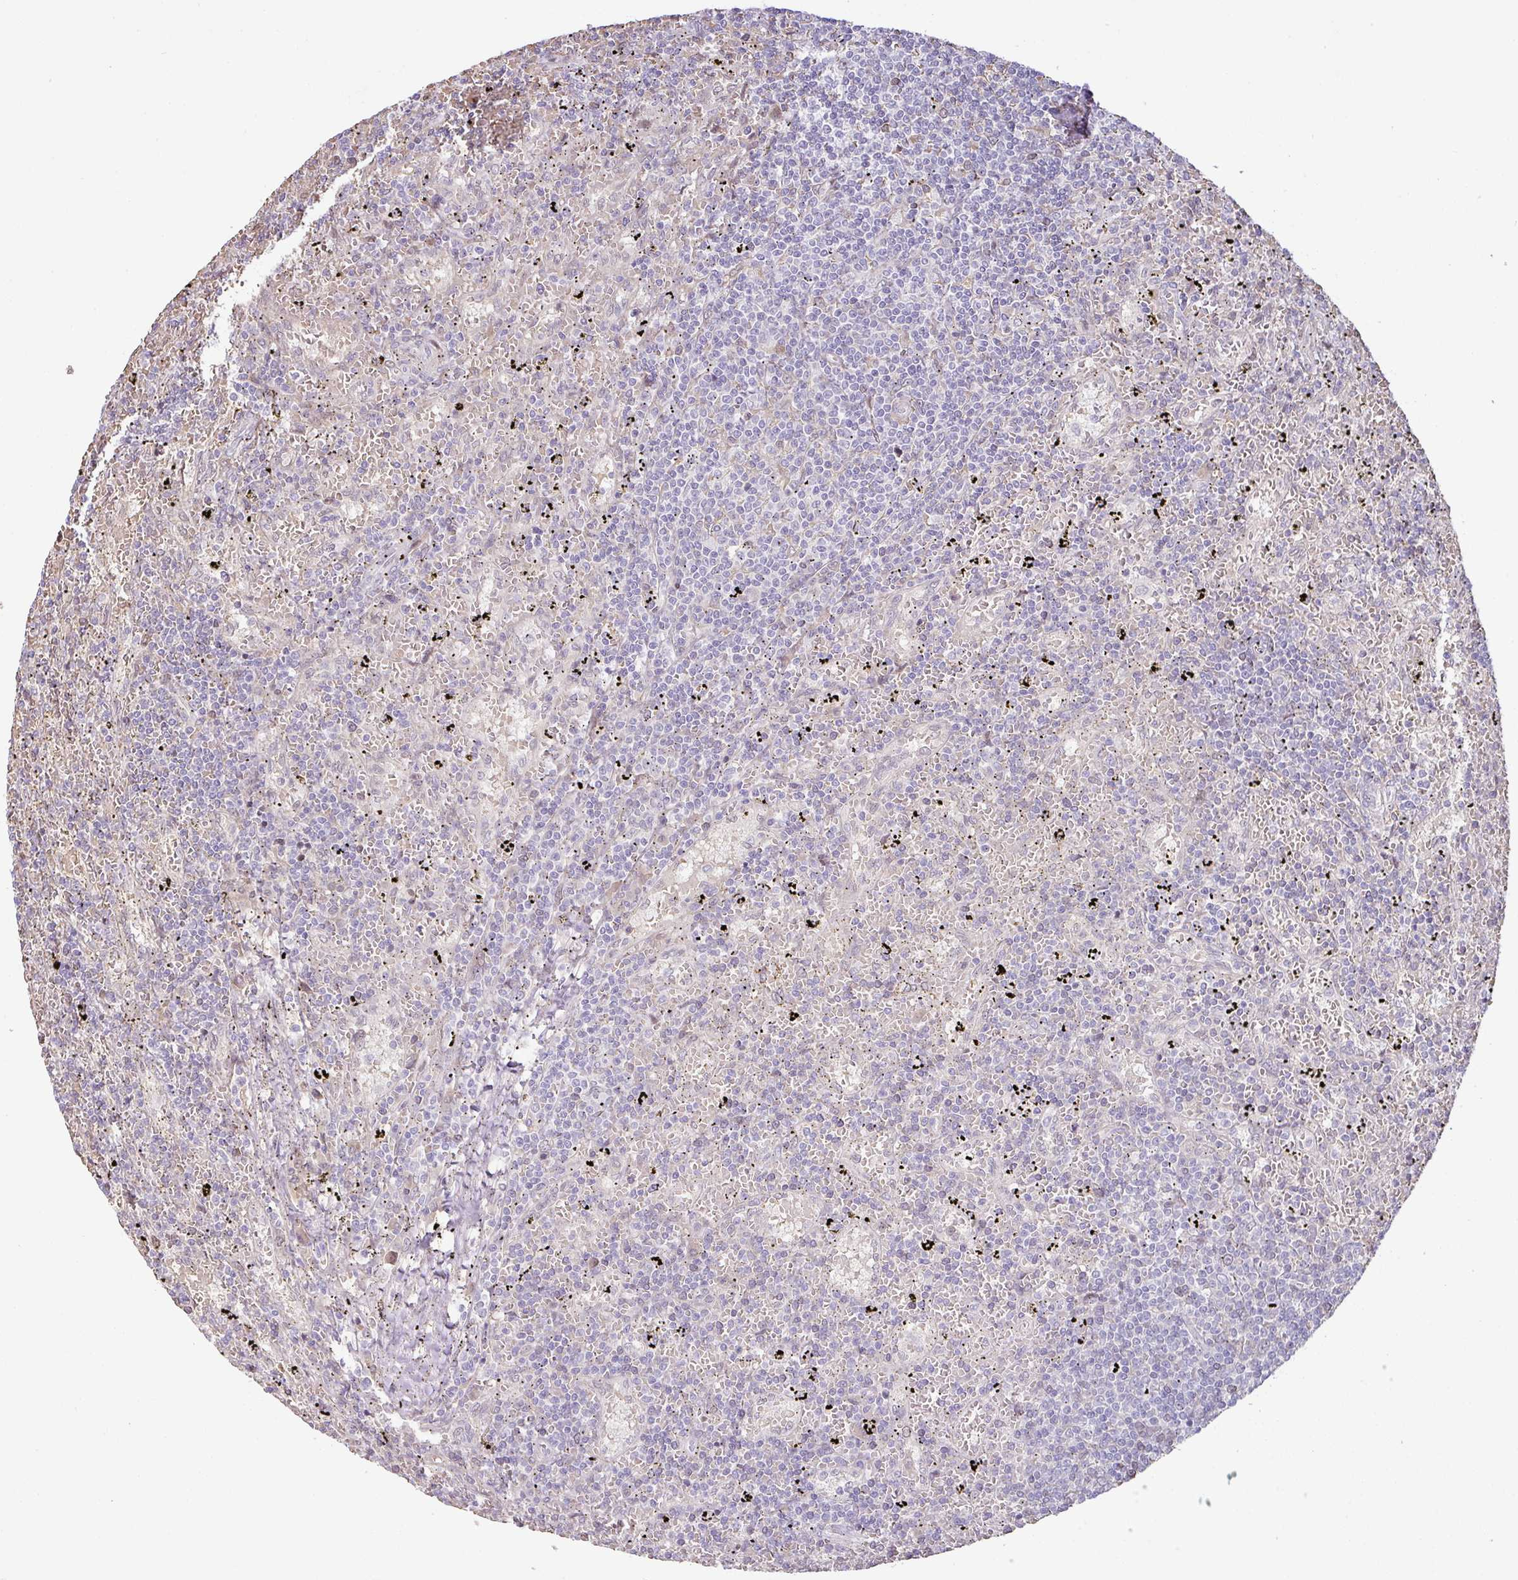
{"staining": {"intensity": "negative", "quantity": "none", "location": "none"}, "tissue": "lymphoma", "cell_type": "Tumor cells", "image_type": "cancer", "snomed": [{"axis": "morphology", "description": "Malignant lymphoma, non-Hodgkin's type, Low grade"}, {"axis": "topography", "description": "Spleen"}], "caption": "High magnification brightfield microscopy of low-grade malignant lymphoma, non-Hodgkin's type stained with DAB (brown) and counterstained with hematoxylin (blue): tumor cells show no significant expression. (Brightfield microscopy of DAB (3,3'-diaminobenzidine) IHC at high magnification).", "gene": "PARP2", "patient": {"sex": "male", "age": 76}}